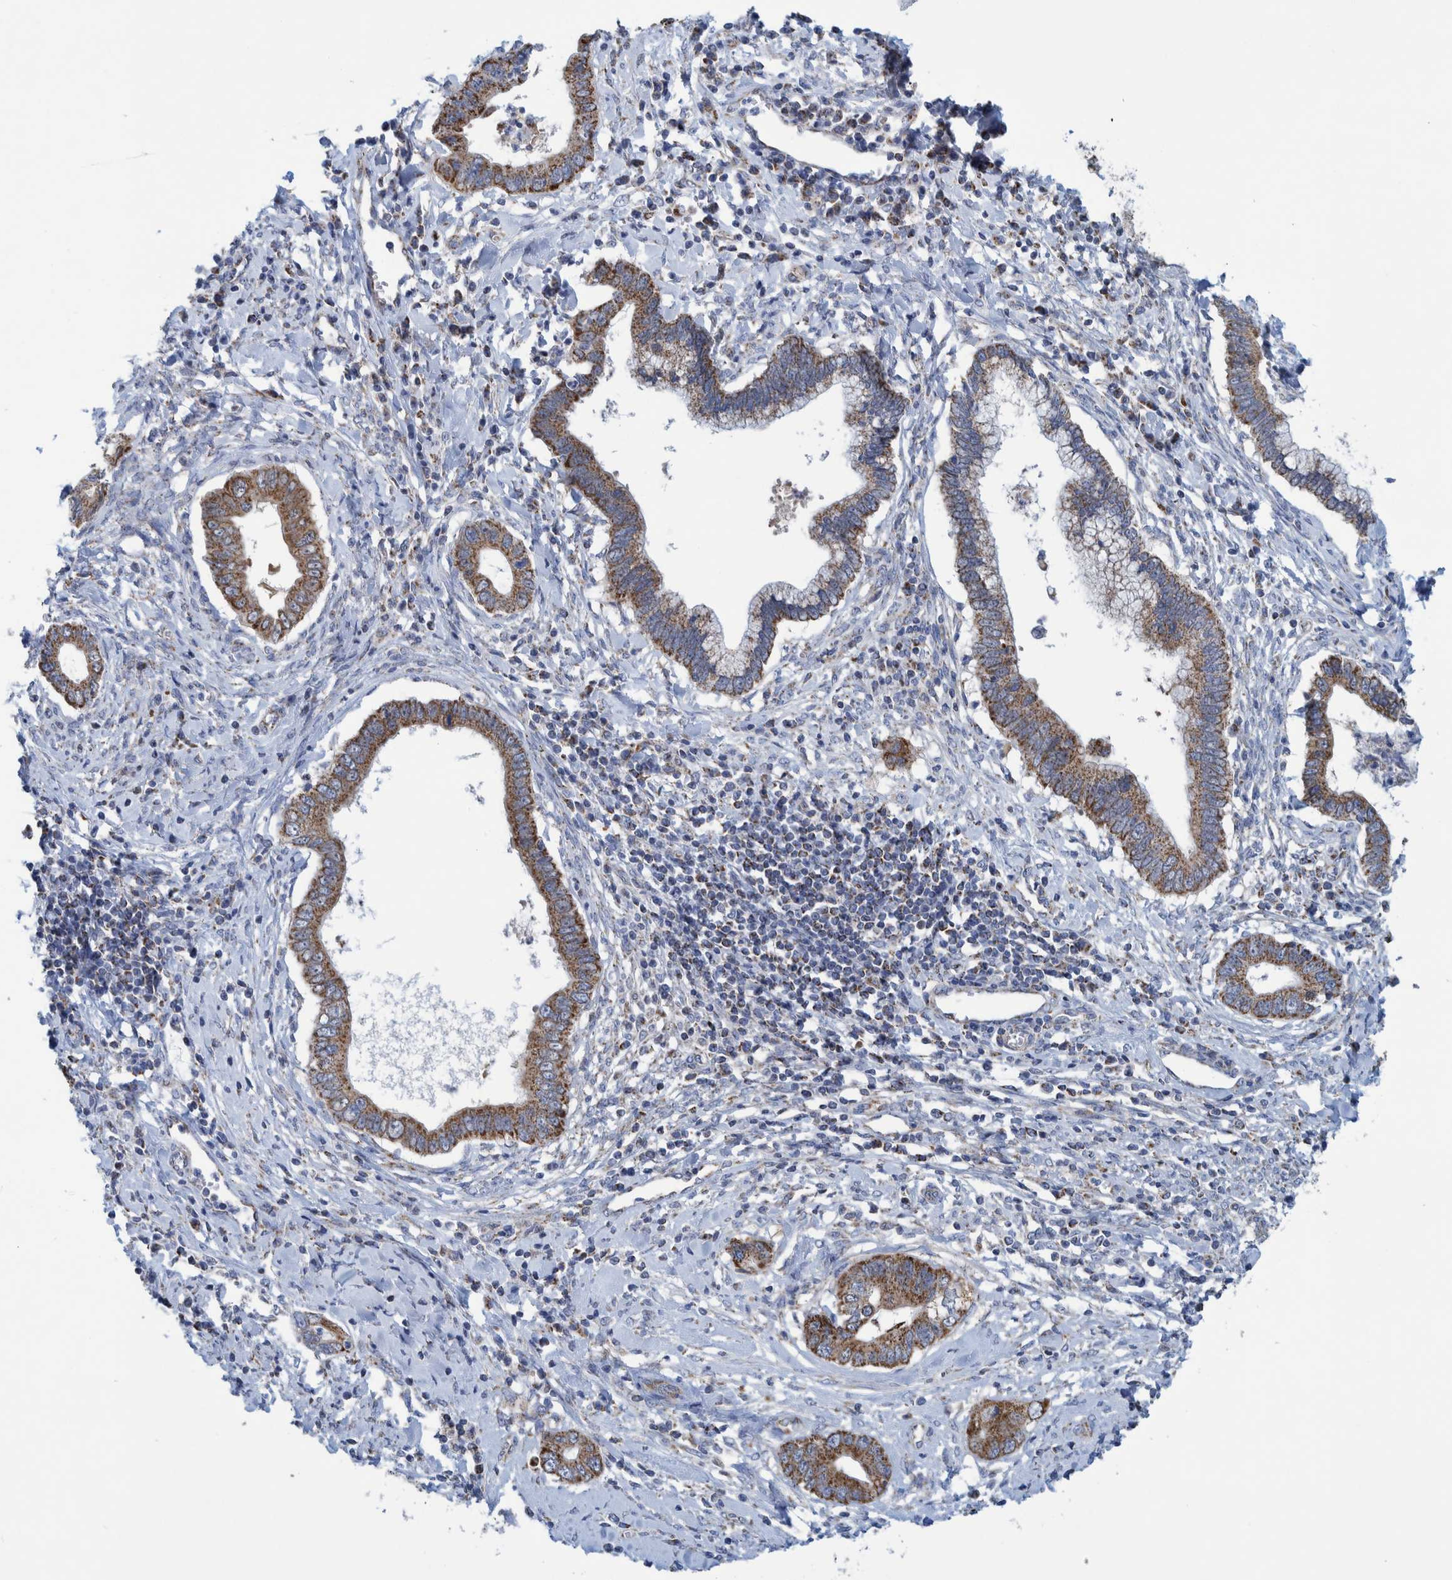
{"staining": {"intensity": "moderate", "quantity": ">75%", "location": "cytoplasmic/membranous"}, "tissue": "cervical cancer", "cell_type": "Tumor cells", "image_type": "cancer", "snomed": [{"axis": "morphology", "description": "Adenocarcinoma, NOS"}, {"axis": "topography", "description": "Cervix"}], "caption": "Tumor cells show moderate cytoplasmic/membranous staining in about >75% of cells in cervical cancer (adenocarcinoma).", "gene": "MRPS7", "patient": {"sex": "female", "age": 44}}